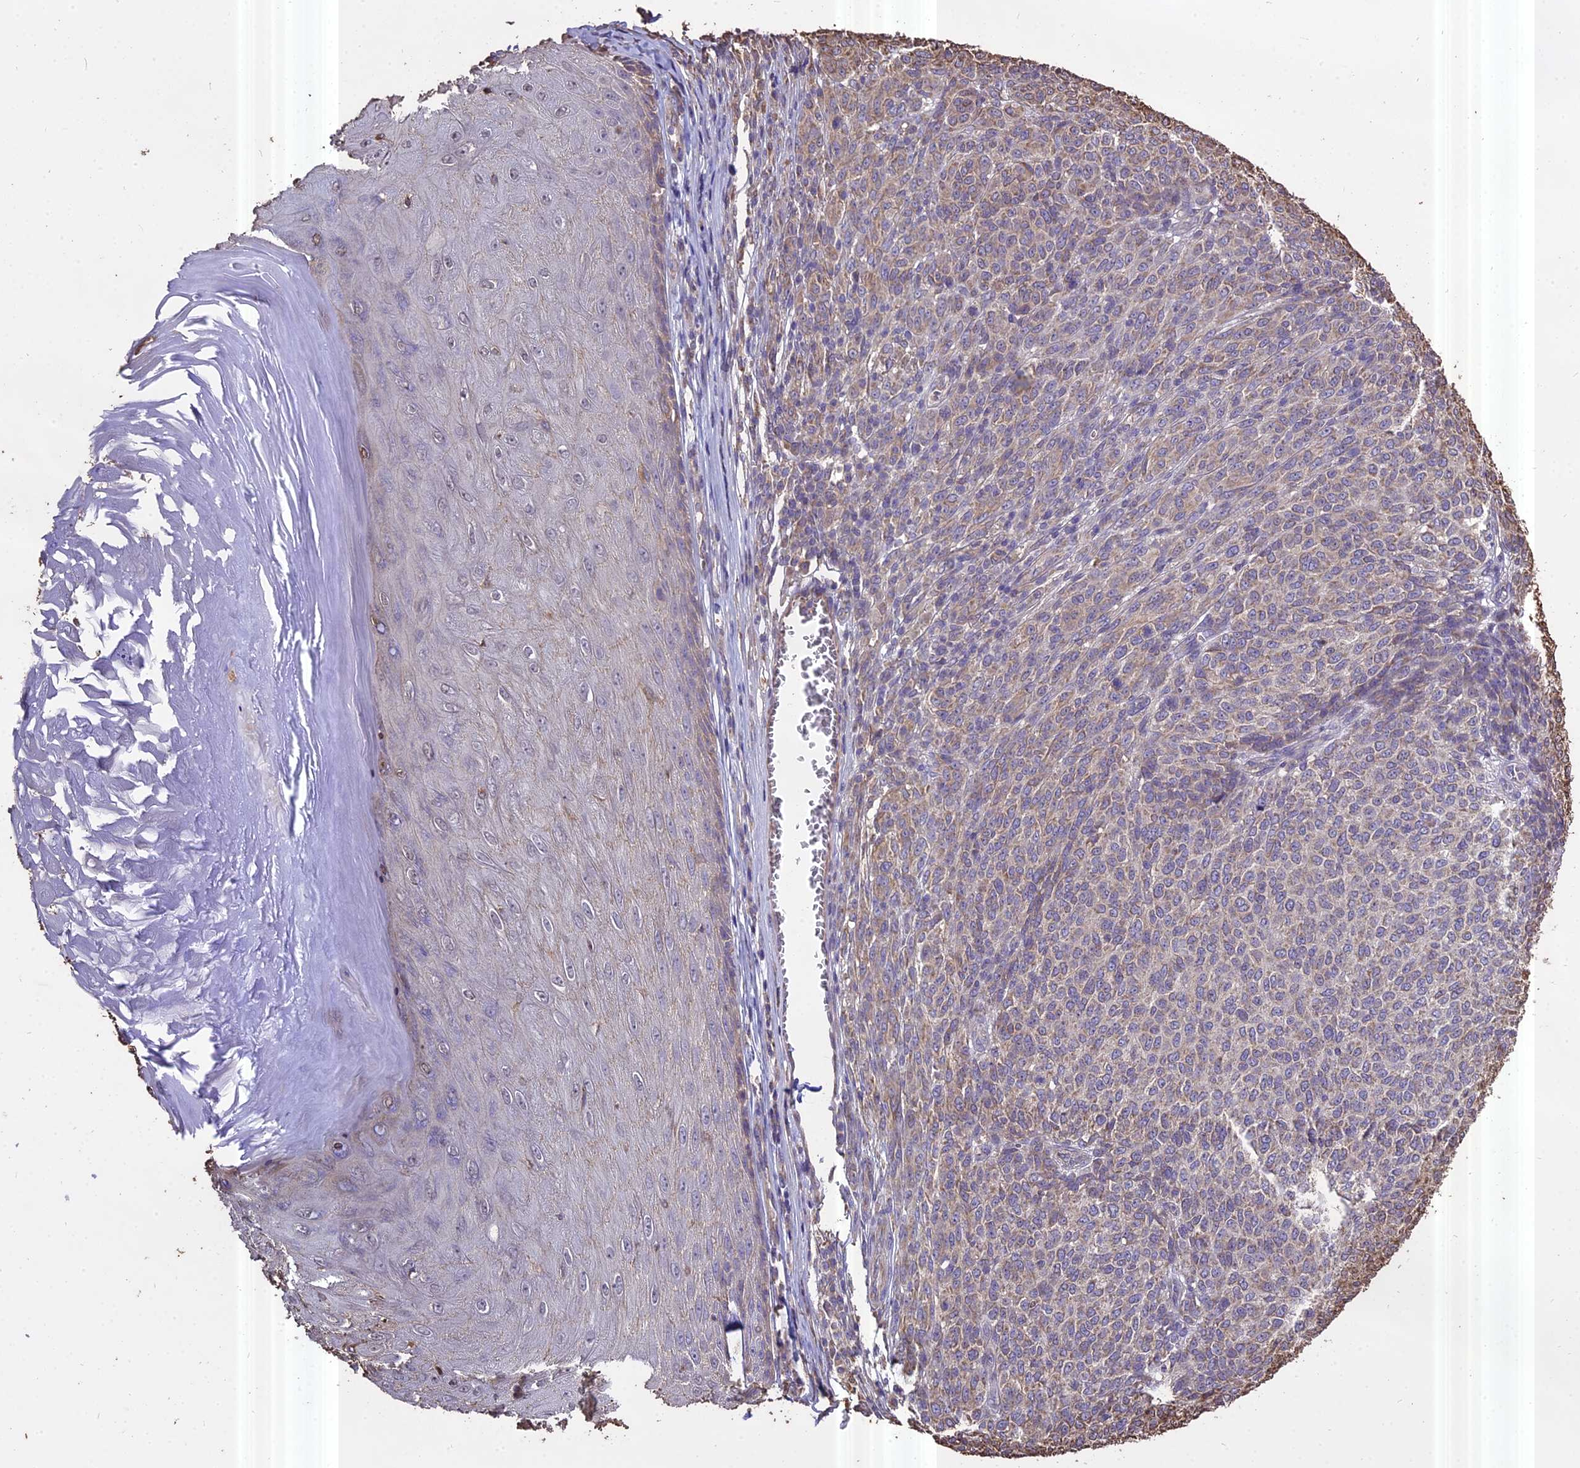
{"staining": {"intensity": "negative", "quantity": "none", "location": "none"}, "tissue": "melanoma", "cell_type": "Tumor cells", "image_type": "cancer", "snomed": [{"axis": "morphology", "description": "Malignant melanoma, NOS"}, {"axis": "topography", "description": "Skin"}], "caption": "There is no significant positivity in tumor cells of melanoma. (DAB IHC, high magnification).", "gene": "PGPEP1L", "patient": {"sex": "male", "age": 49}}